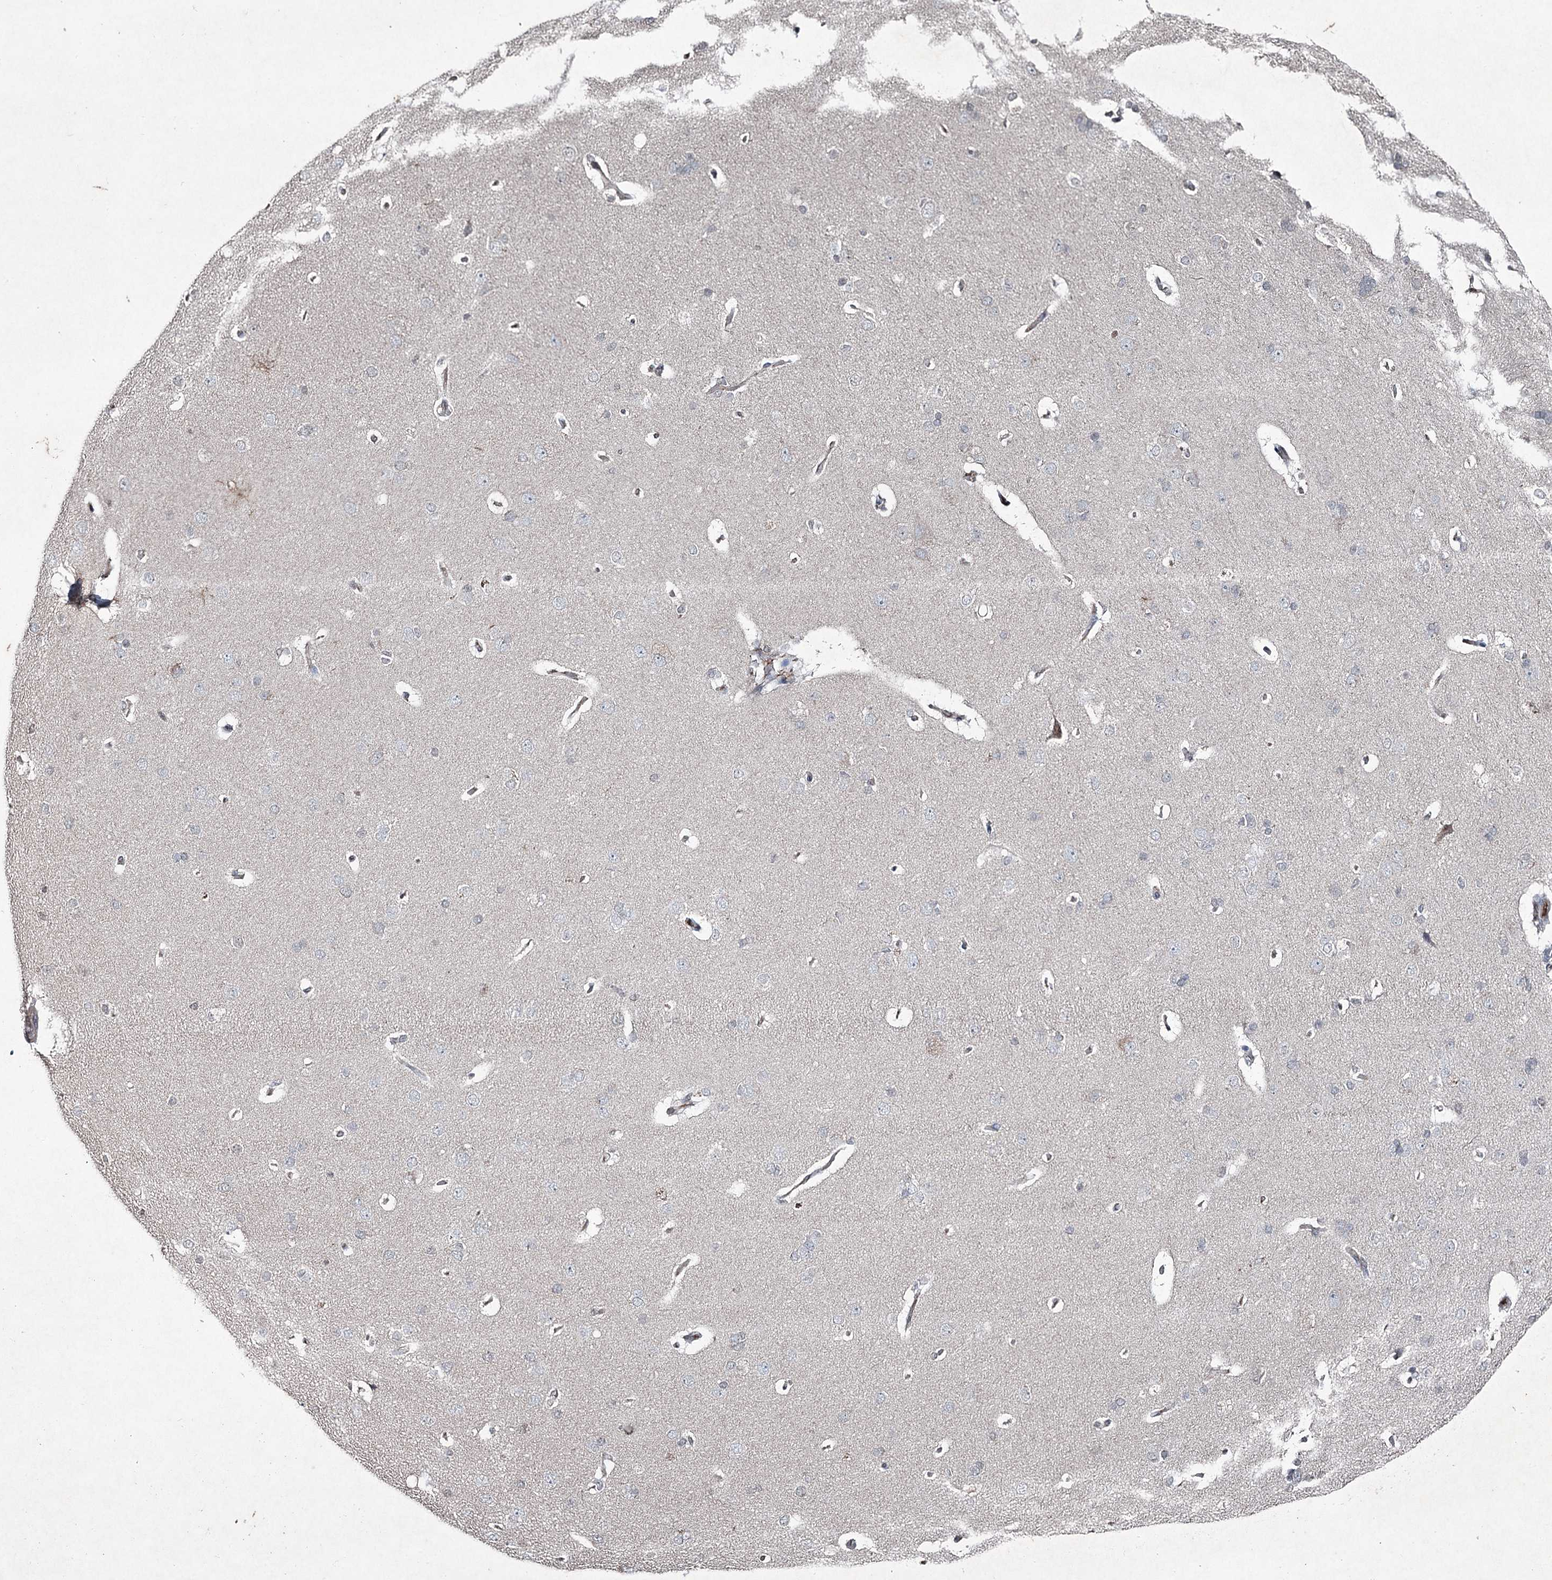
{"staining": {"intensity": "negative", "quantity": "none", "location": "none"}, "tissue": "cerebral cortex", "cell_type": "Endothelial cells", "image_type": "normal", "snomed": [{"axis": "morphology", "description": "Normal tissue, NOS"}, {"axis": "topography", "description": "Cerebral cortex"}], "caption": "The image reveals no staining of endothelial cells in normal cerebral cortex. (DAB IHC visualized using brightfield microscopy, high magnification).", "gene": "PGLYRP2", "patient": {"sex": "male", "age": 62}}